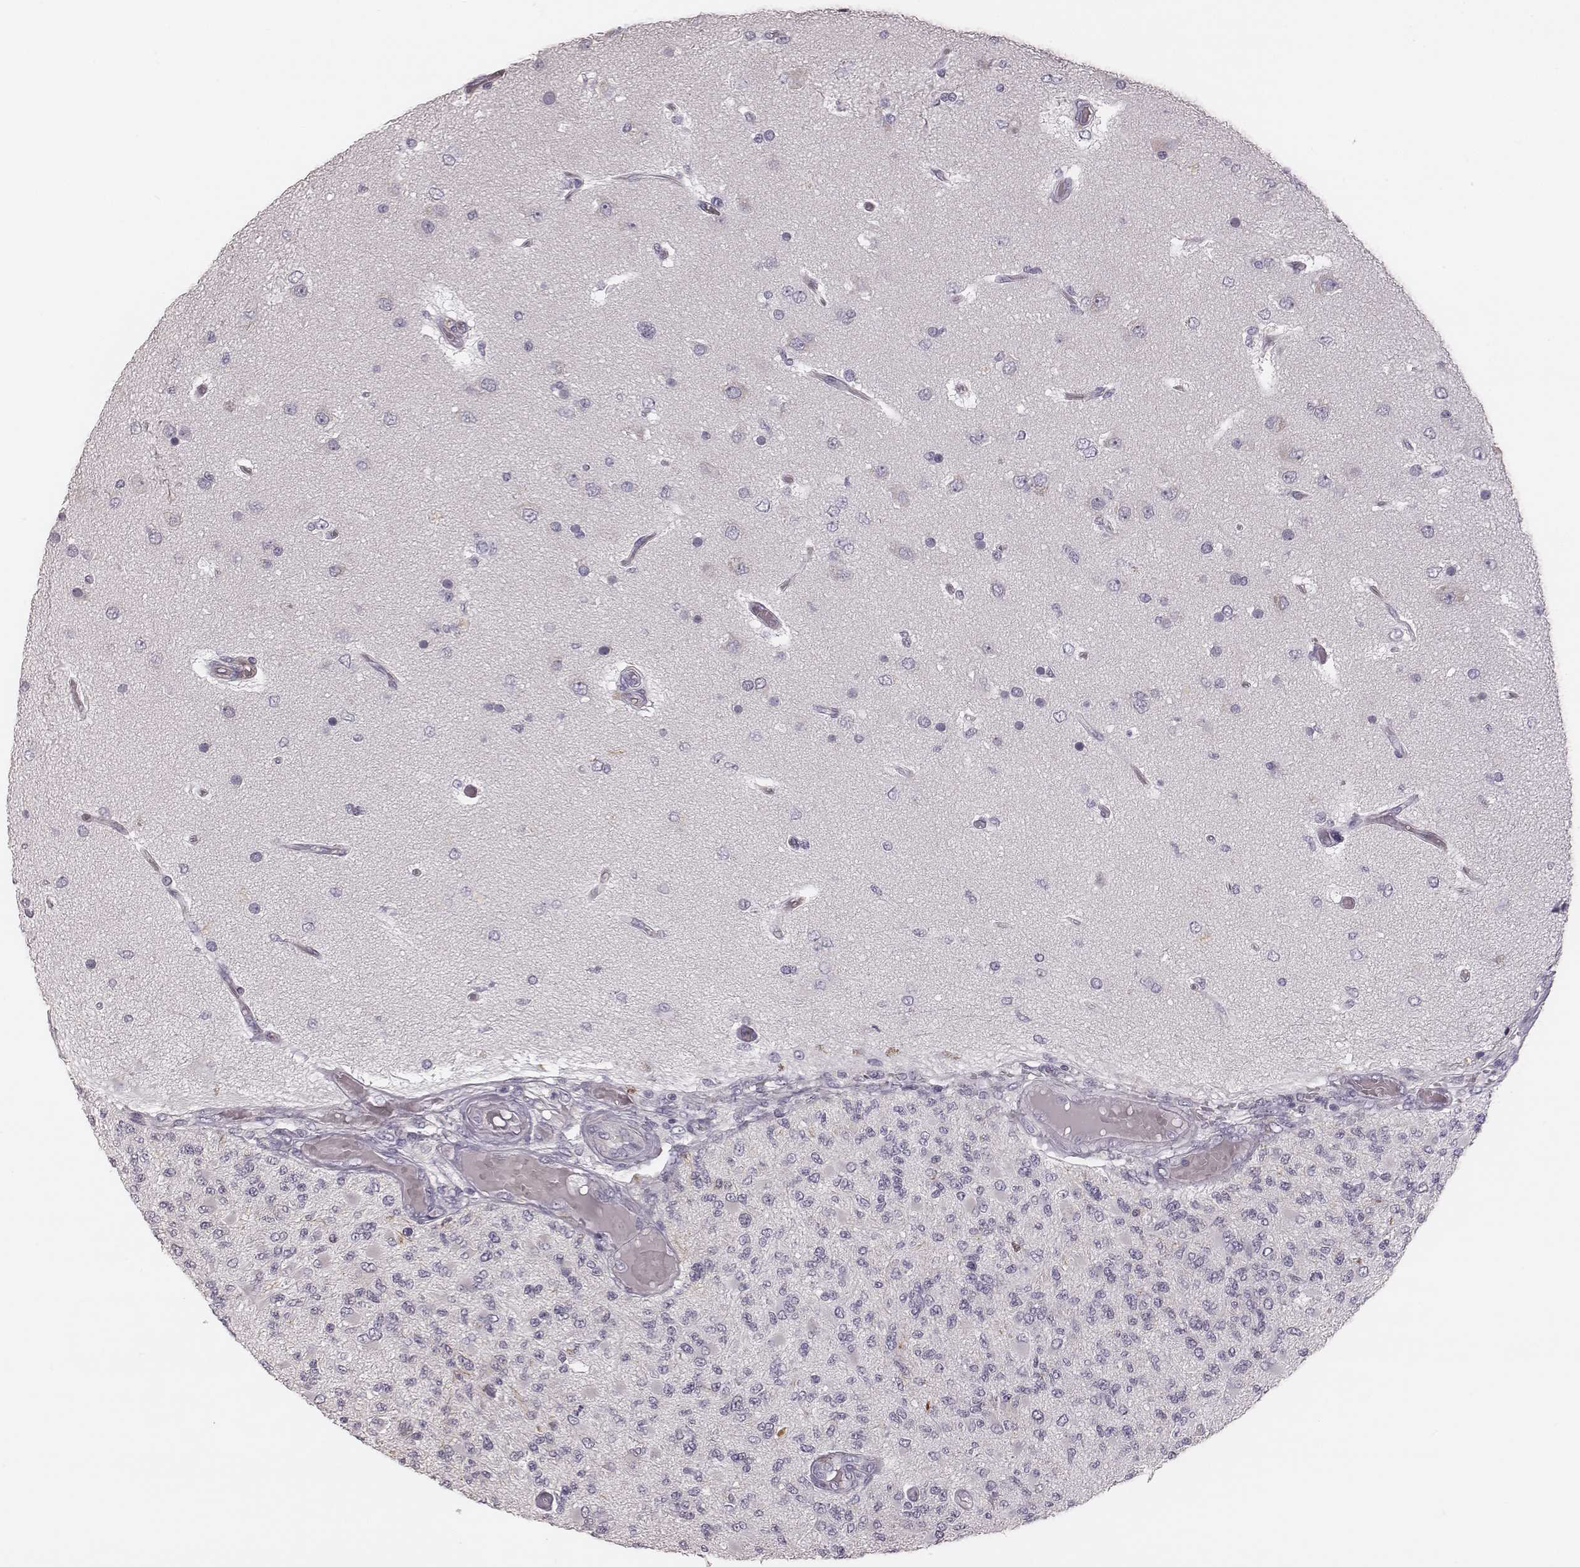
{"staining": {"intensity": "negative", "quantity": "none", "location": "none"}, "tissue": "glioma", "cell_type": "Tumor cells", "image_type": "cancer", "snomed": [{"axis": "morphology", "description": "Glioma, malignant, High grade"}, {"axis": "topography", "description": "Brain"}], "caption": "High power microscopy histopathology image of an immunohistochemistry image of malignant glioma (high-grade), revealing no significant staining in tumor cells.", "gene": "SPA17", "patient": {"sex": "female", "age": 63}}